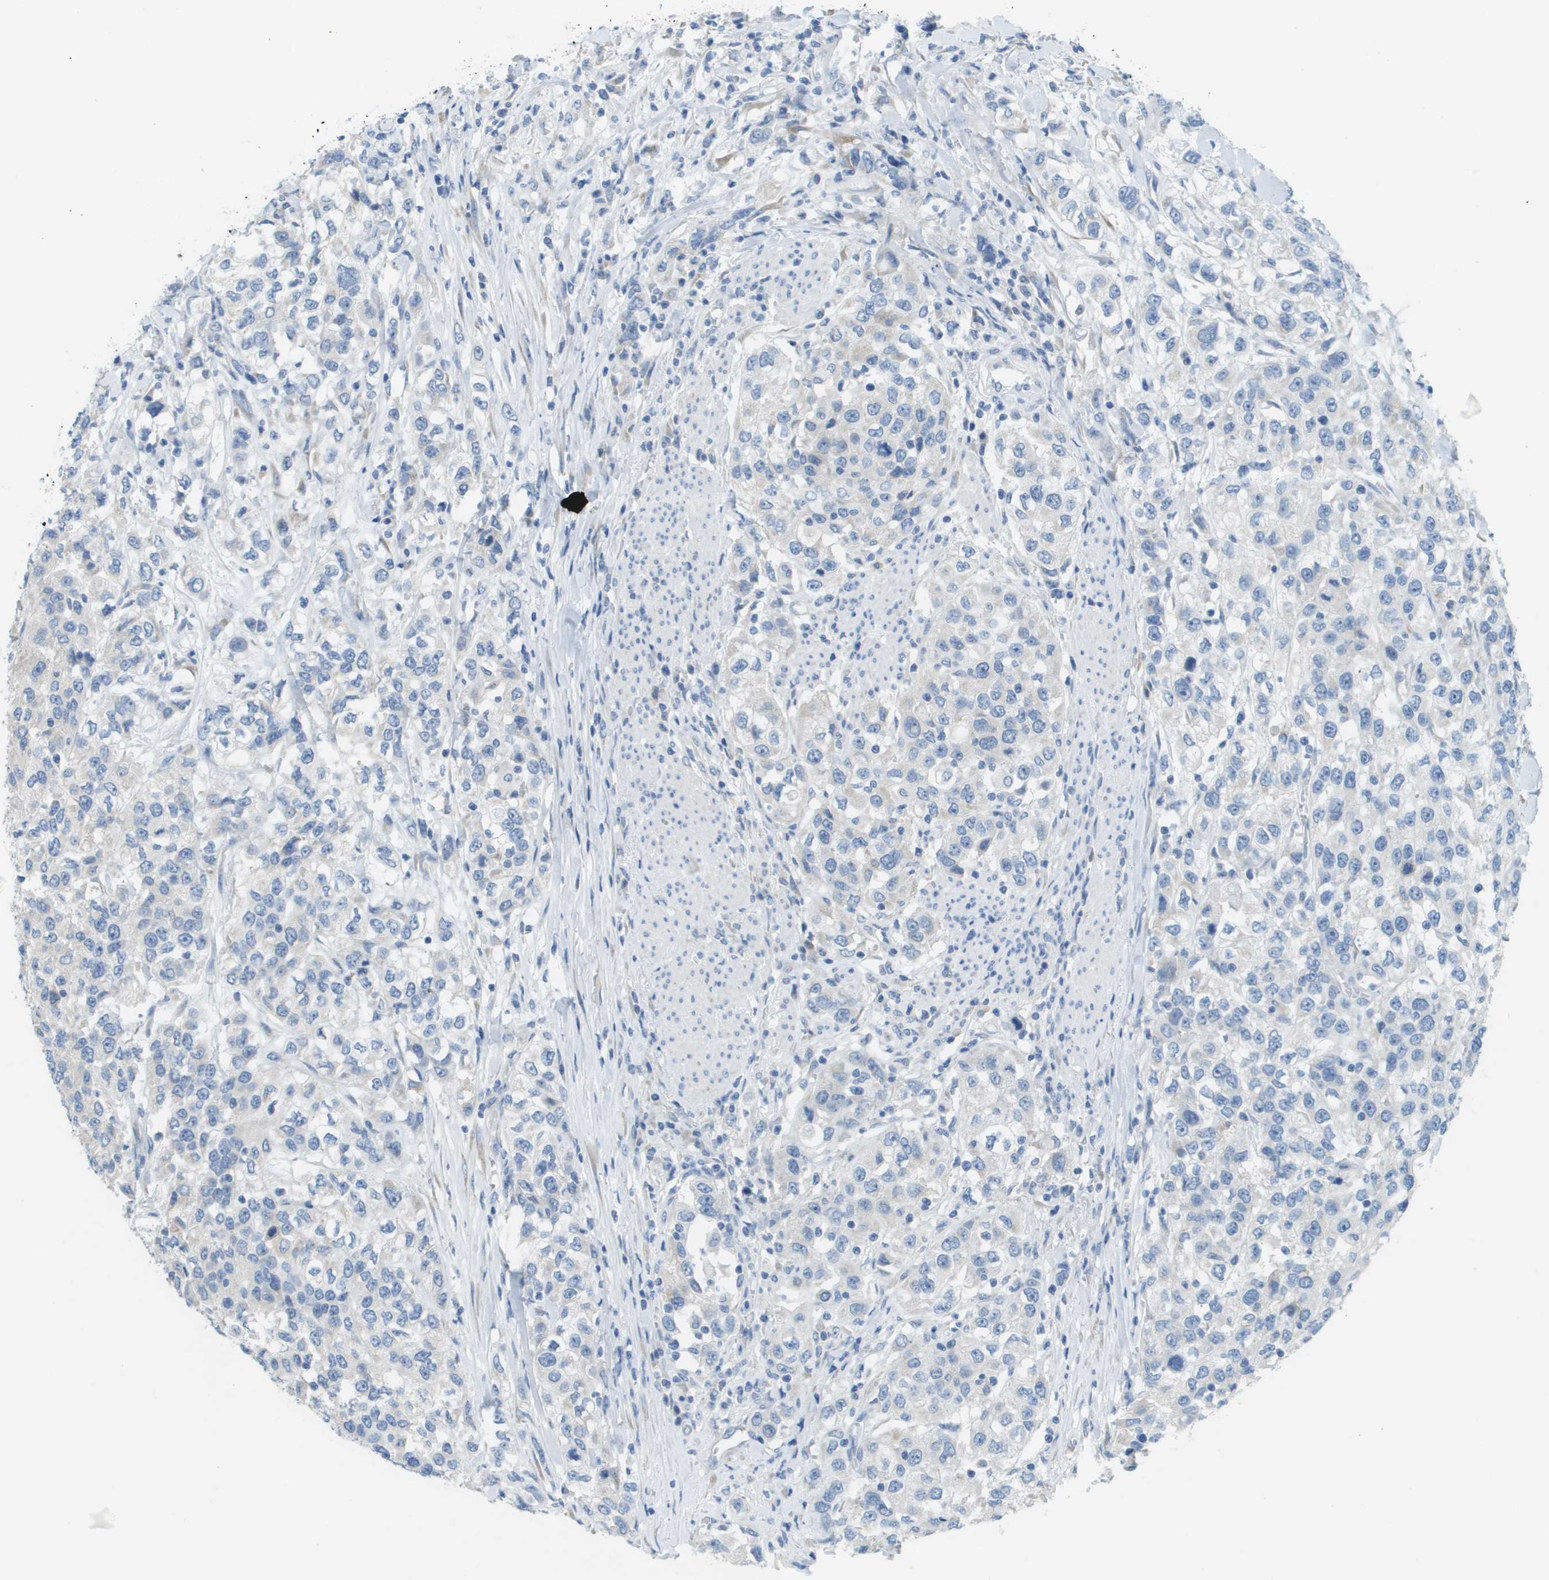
{"staining": {"intensity": "negative", "quantity": "none", "location": "none"}, "tissue": "urothelial cancer", "cell_type": "Tumor cells", "image_type": "cancer", "snomed": [{"axis": "morphology", "description": "Urothelial carcinoma, High grade"}, {"axis": "topography", "description": "Urinary bladder"}], "caption": "This is an immunohistochemistry image of human urothelial cancer. There is no staining in tumor cells.", "gene": "PTGDR2", "patient": {"sex": "female", "age": 80}}